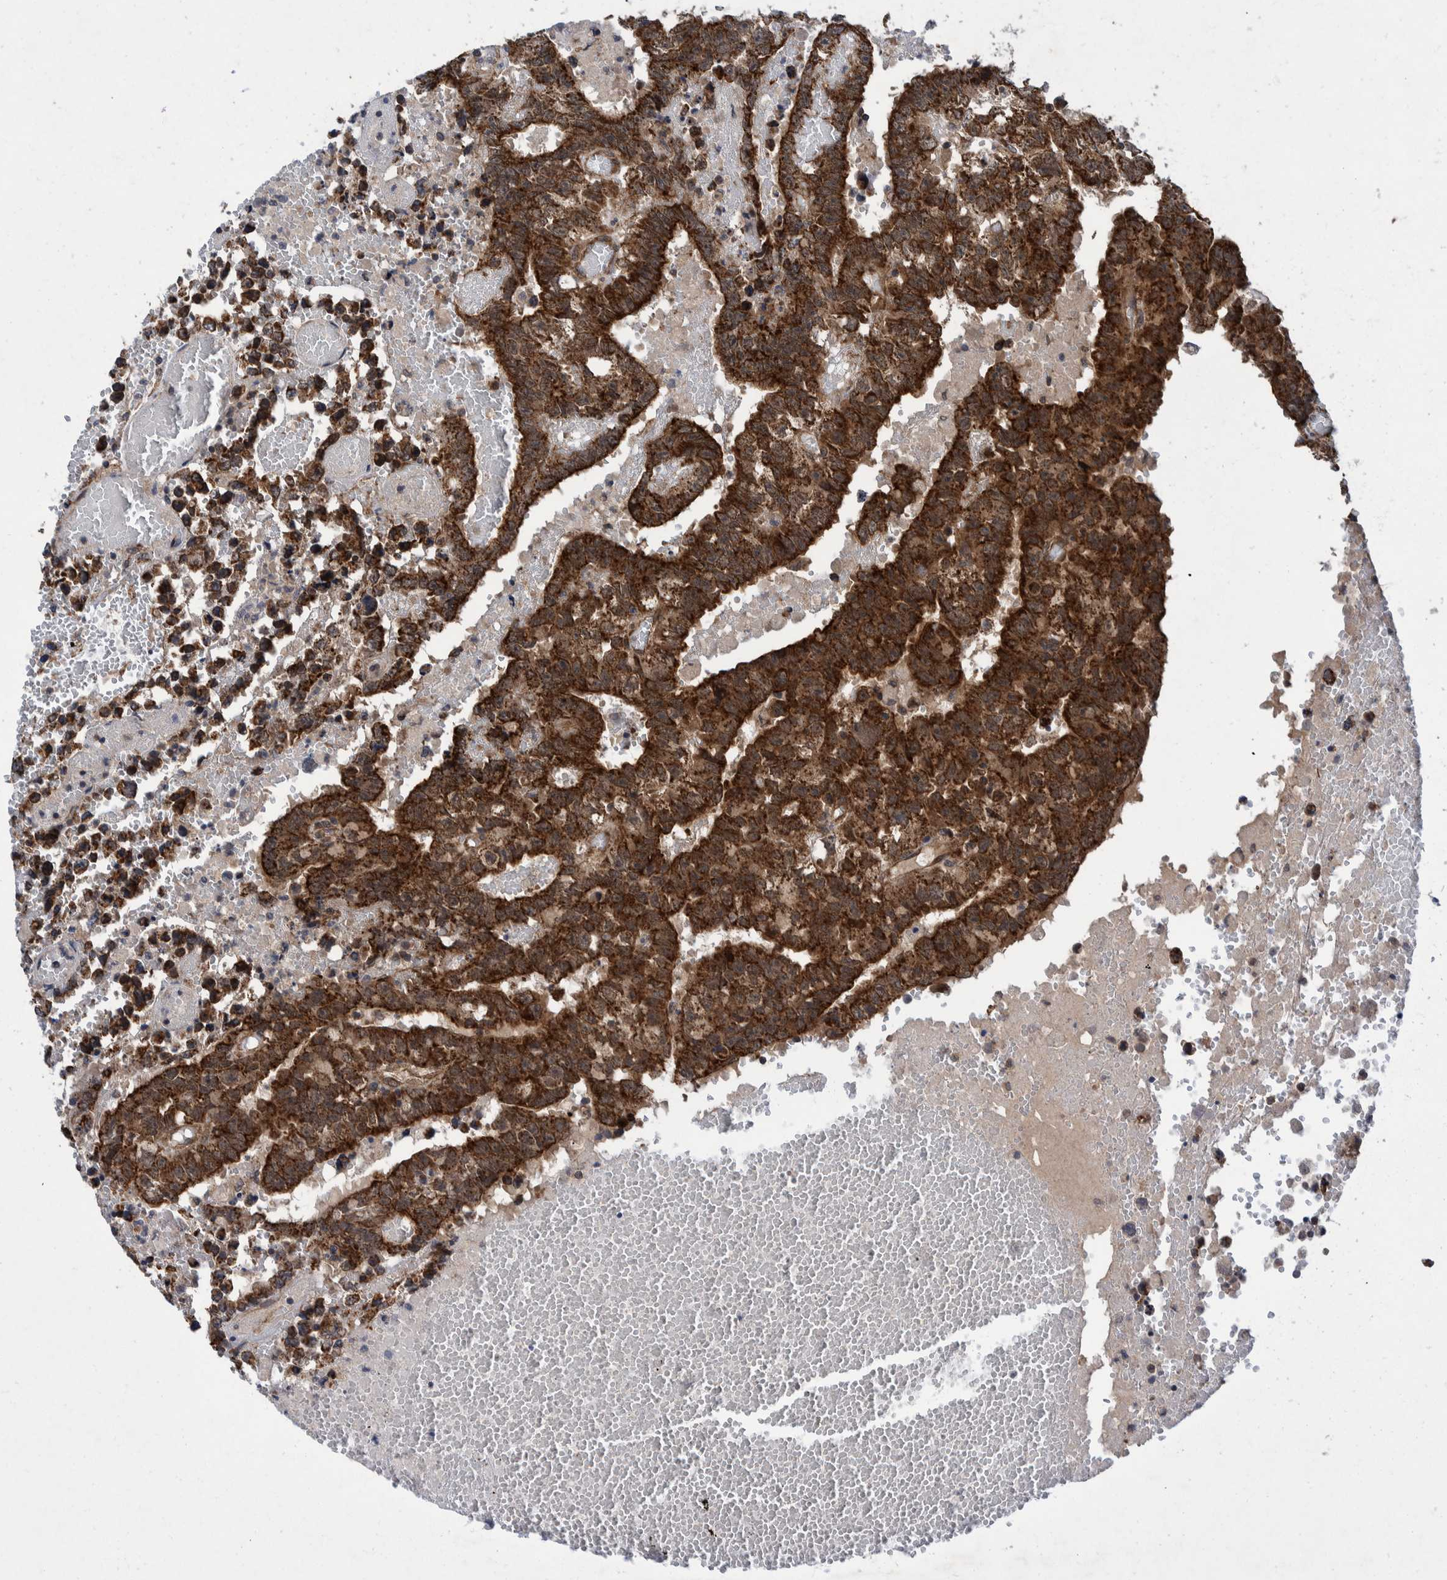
{"staining": {"intensity": "strong", "quantity": ">75%", "location": "cytoplasmic/membranous"}, "tissue": "testis cancer", "cell_type": "Tumor cells", "image_type": "cancer", "snomed": [{"axis": "morphology", "description": "Carcinoma, Embryonal, NOS"}, {"axis": "topography", "description": "Testis"}], "caption": "Immunohistochemical staining of testis cancer demonstrates high levels of strong cytoplasmic/membranous staining in about >75% of tumor cells.", "gene": "MRPS7", "patient": {"sex": "male", "age": 25}}